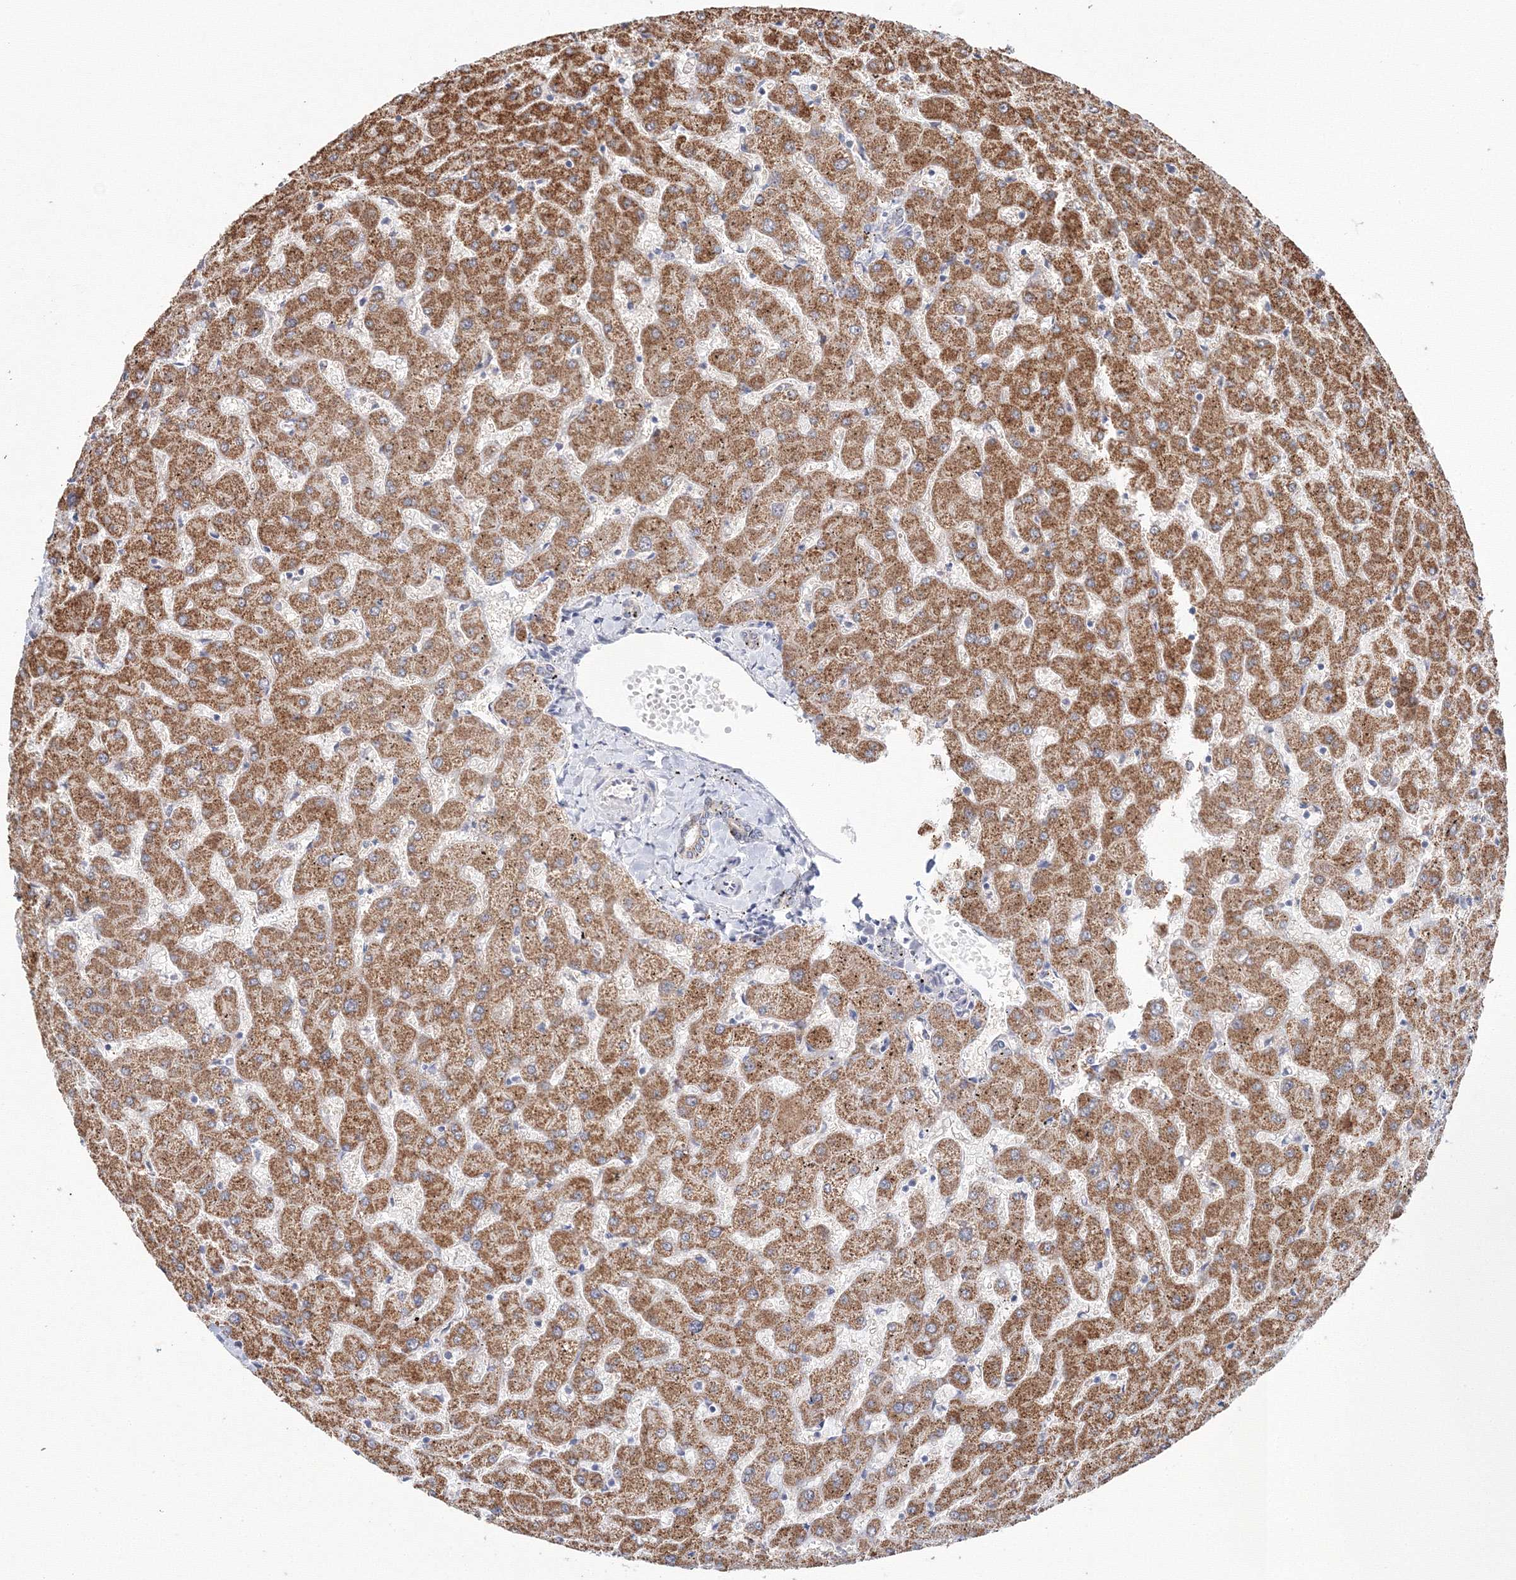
{"staining": {"intensity": "negative", "quantity": "none", "location": "none"}, "tissue": "liver", "cell_type": "Cholangiocytes", "image_type": "normal", "snomed": [{"axis": "morphology", "description": "Normal tissue, NOS"}, {"axis": "topography", "description": "Liver"}], "caption": "DAB (3,3'-diaminobenzidine) immunohistochemical staining of unremarkable human liver demonstrates no significant positivity in cholangiocytes. (Brightfield microscopy of DAB (3,3'-diaminobenzidine) immunohistochemistry at high magnification).", "gene": "DHRS12", "patient": {"sex": "female", "age": 63}}